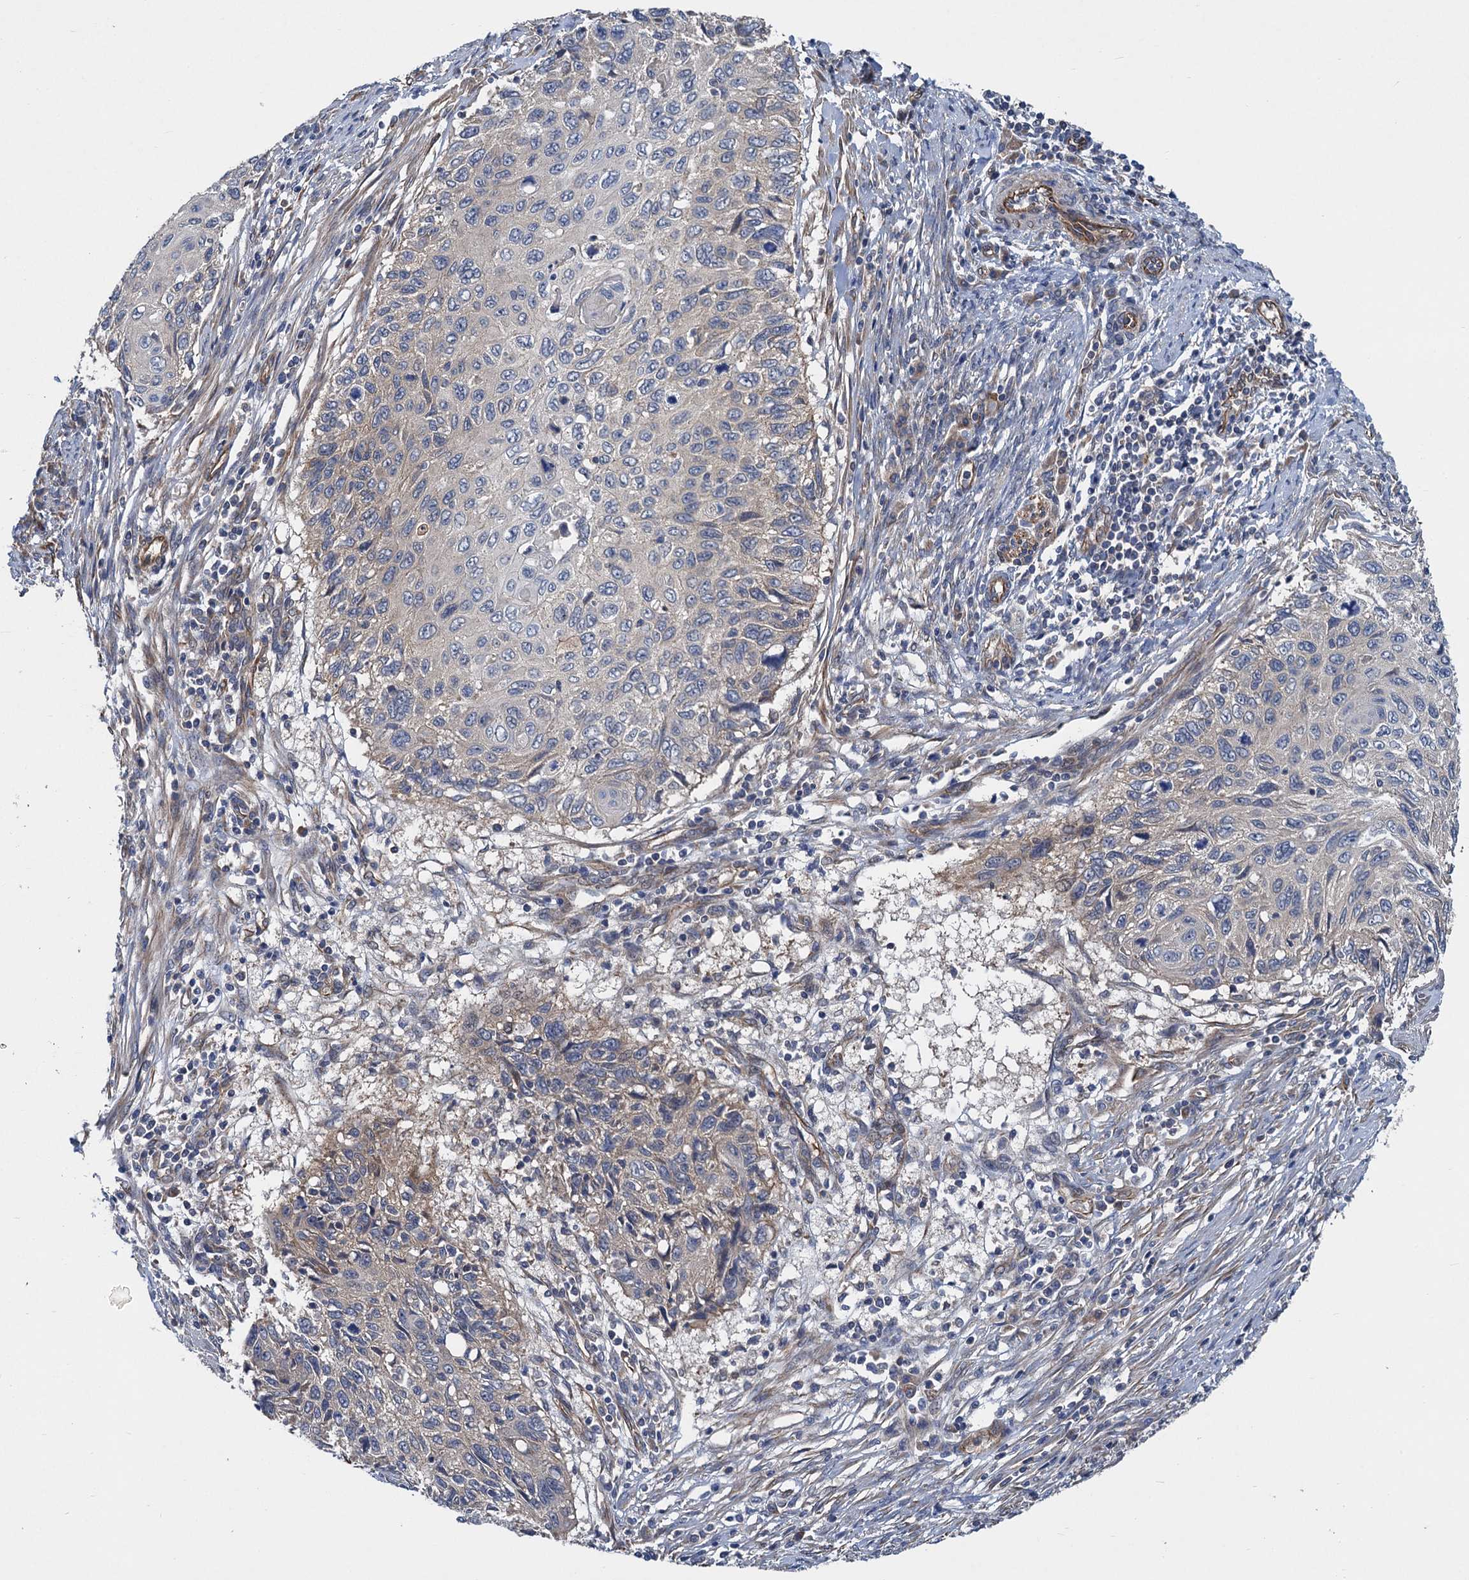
{"staining": {"intensity": "negative", "quantity": "none", "location": "none"}, "tissue": "cervical cancer", "cell_type": "Tumor cells", "image_type": "cancer", "snomed": [{"axis": "morphology", "description": "Squamous cell carcinoma, NOS"}, {"axis": "topography", "description": "Cervix"}], "caption": "A photomicrograph of cervical cancer (squamous cell carcinoma) stained for a protein demonstrates no brown staining in tumor cells.", "gene": "PJA2", "patient": {"sex": "female", "age": 70}}